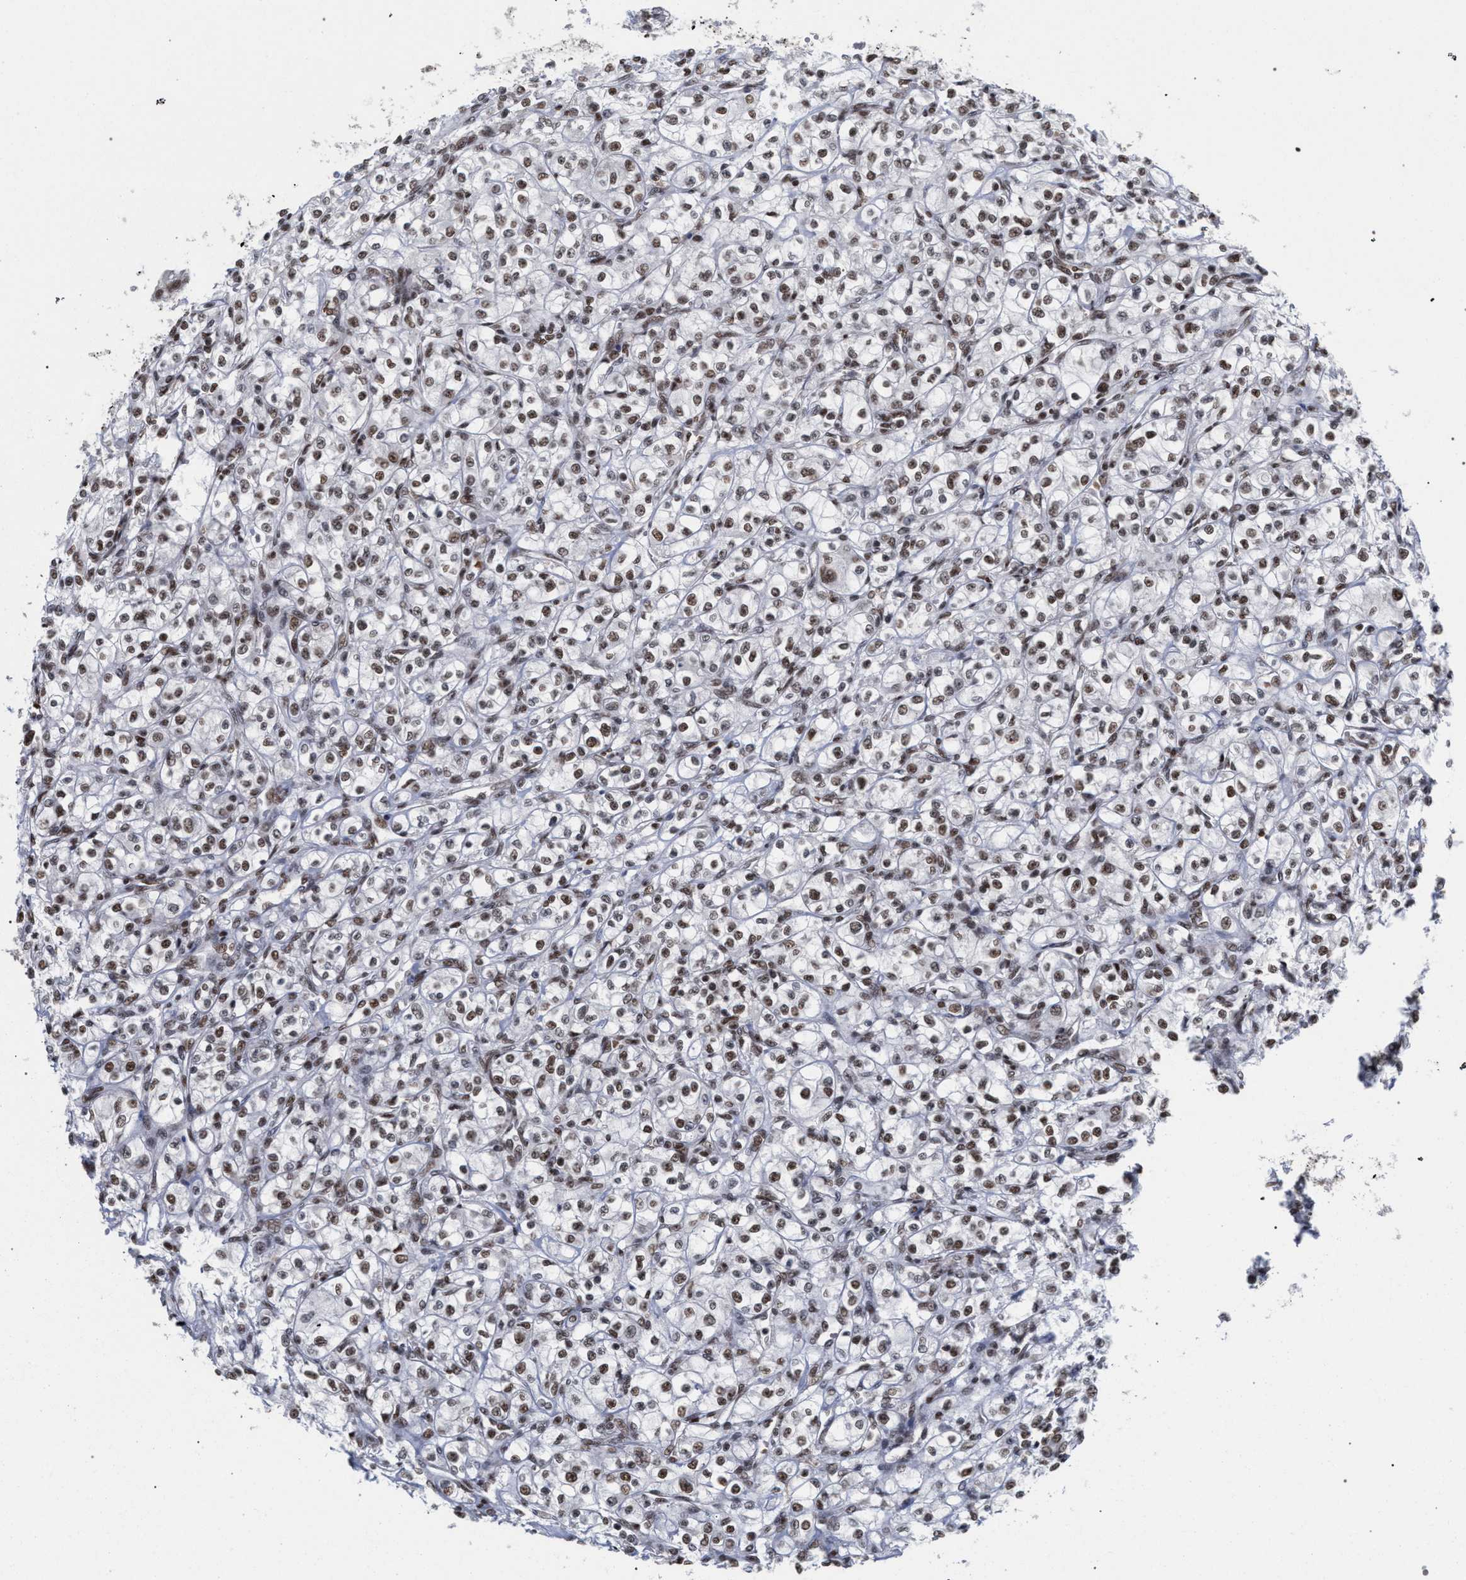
{"staining": {"intensity": "weak", "quantity": ">75%", "location": "nuclear"}, "tissue": "renal cancer", "cell_type": "Tumor cells", "image_type": "cancer", "snomed": [{"axis": "morphology", "description": "Adenocarcinoma, NOS"}, {"axis": "topography", "description": "Kidney"}], "caption": "This is a micrograph of immunohistochemistry staining of renal adenocarcinoma, which shows weak expression in the nuclear of tumor cells.", "gene": "SCAF4", "patient": {"sex": "male", "age": 77}}